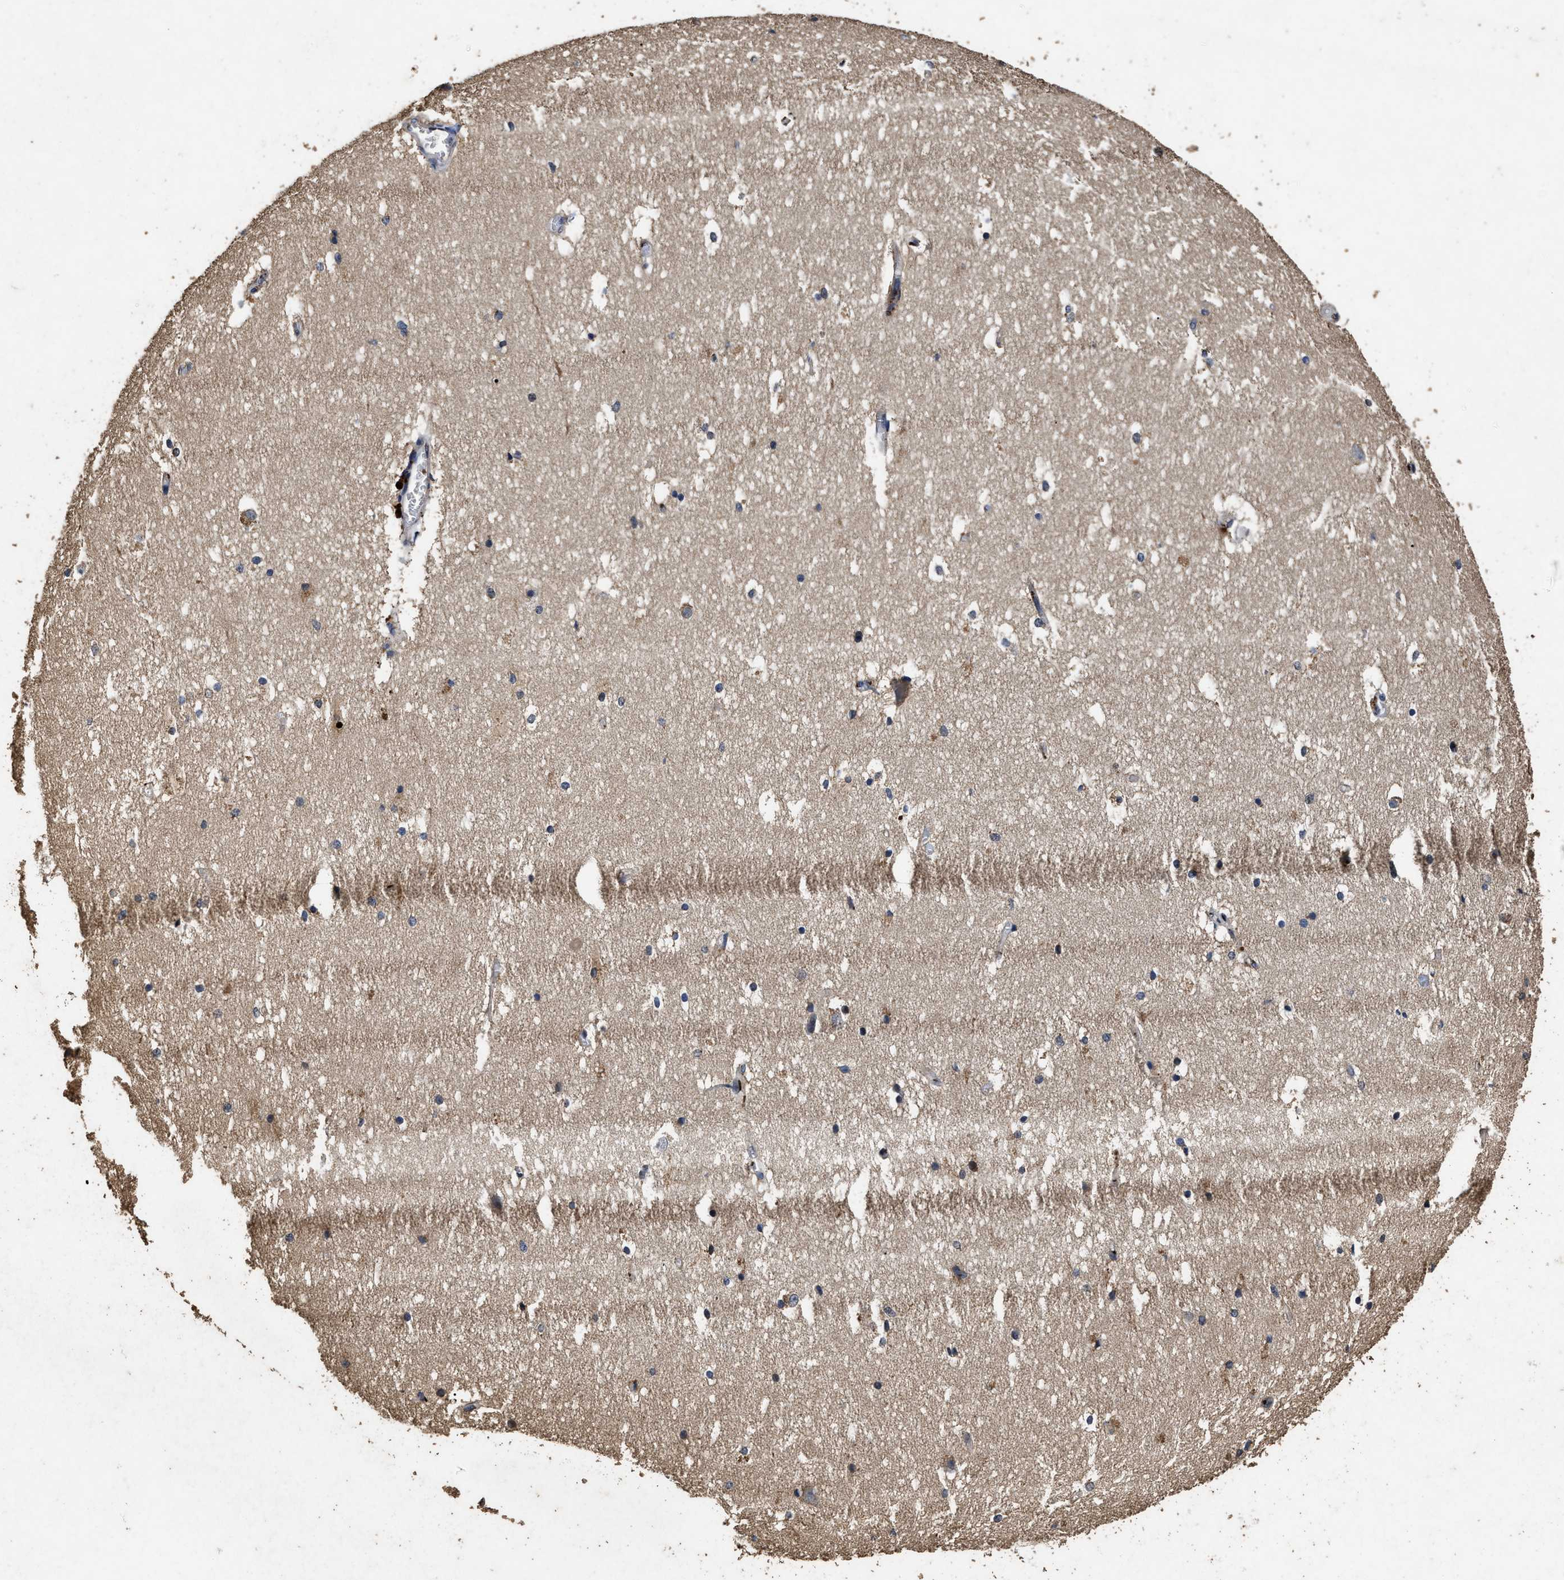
{"staining": {"intensity": "moderate", "quantity": "<25%", "location": "cytoplasmic/membranous"}, "tissue": "hippocampus", "cell_type": "Glial cells", "image_type": "normal", "snomed": [{"axis": "morphology", "description": "Normal tissue, NOS"}, {"axis": "topography", "description": "Hippocampus"}], "caption": "Moderate cytoplasmic/membranous protein expression is appreciated in about <25% of glial cells in hippocampus.", "gene": "TPST2", "patient": {"sex": "female", "age": 19}}